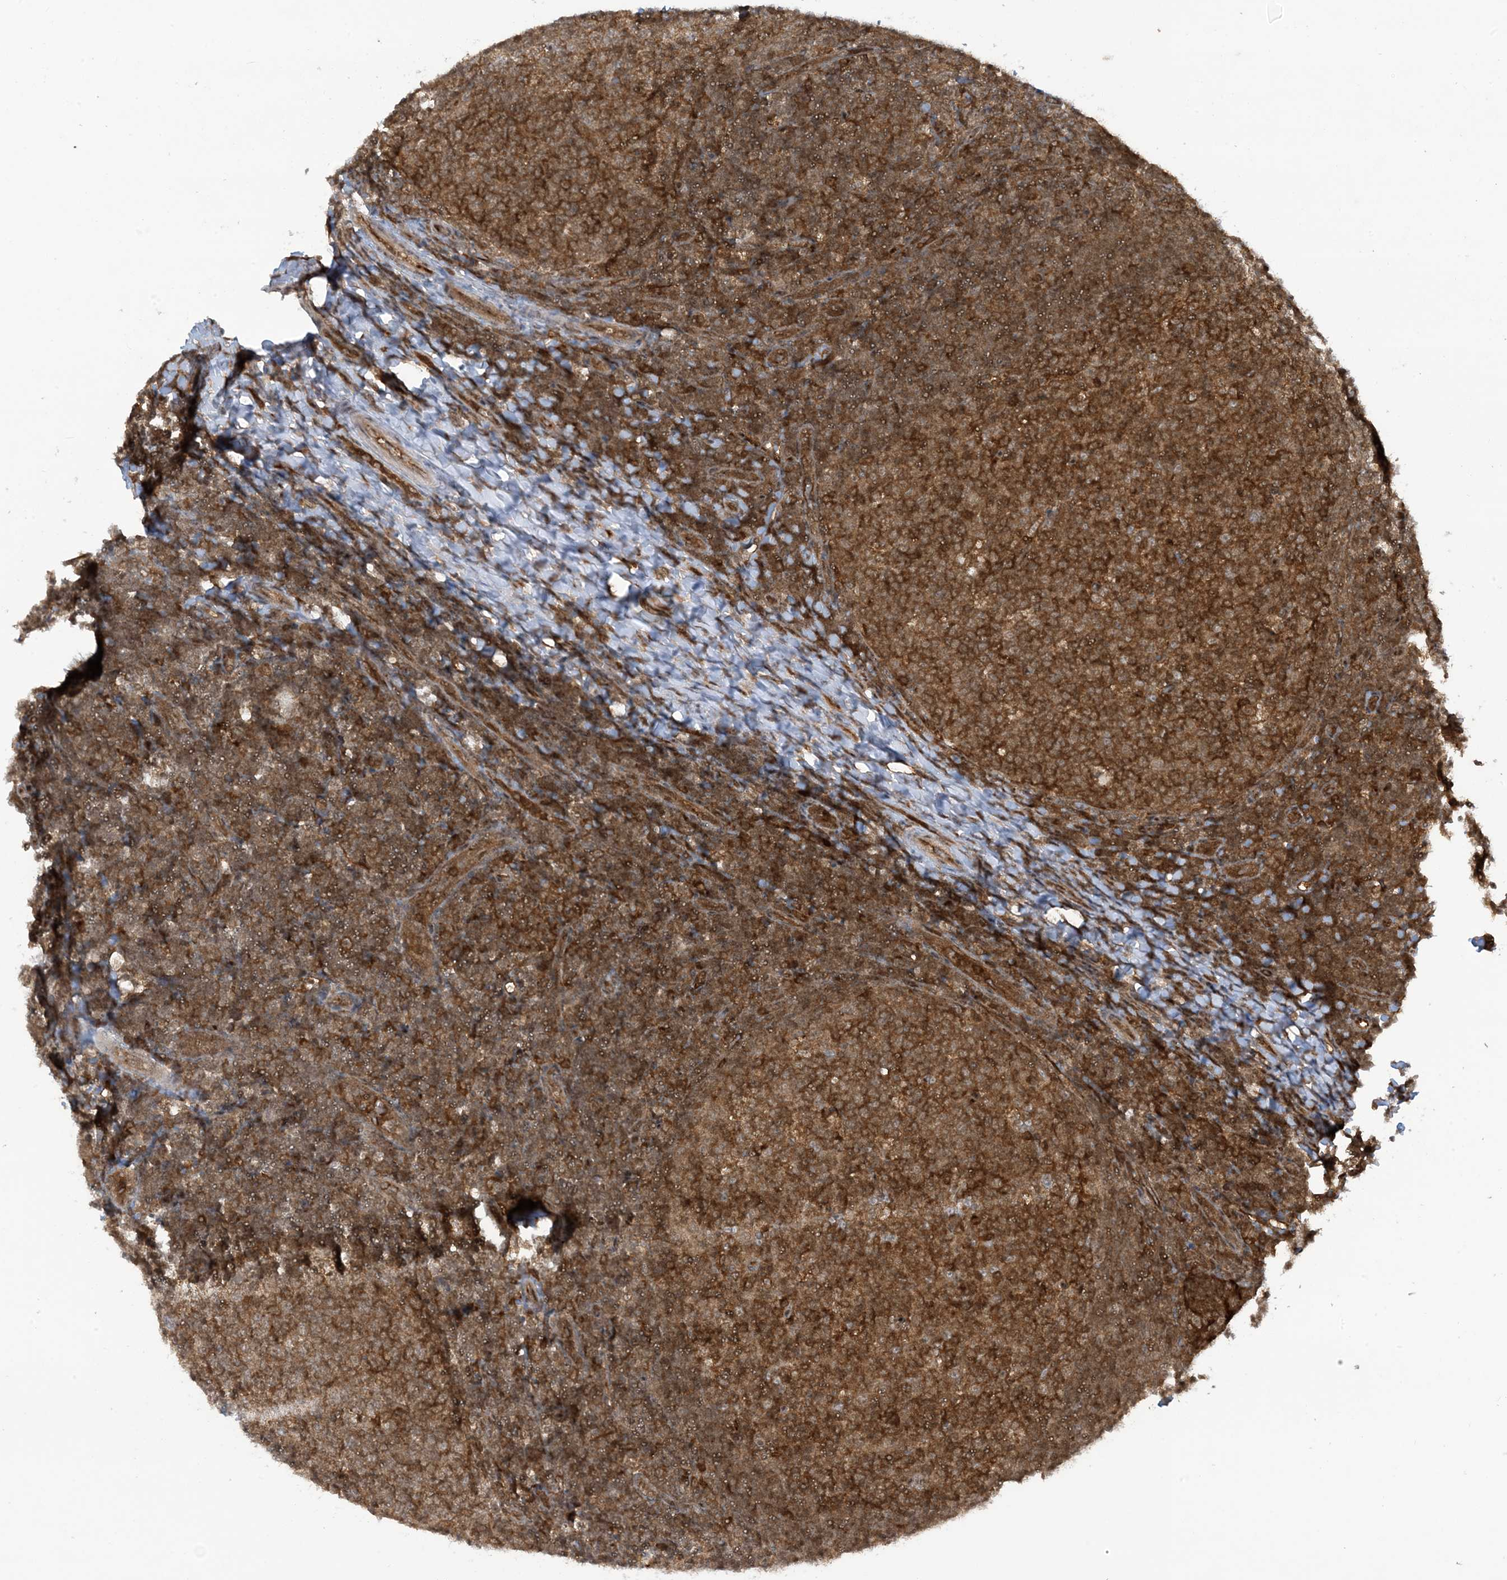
{"staining": {"intensity": "strong", "quantity": ">75%", "location": "cytoplasmic/membranous"}, "tissue": "tonsil", "cell_type": "Germinal center cells", "image_type": "normal", "snomed": [{"axis": "morphology", "description": "Normal tissue, NOS"}, {"axis": "topography", "description": "Tonsil"}], "caption": "Brown immunohistochemical staining in normal tonsil reveals strong cytoplasmic/membranous expression in approximately >75% of germinal center cells.", "gene": "CERT1", "patient": {"sex": "female", "age": 19}}